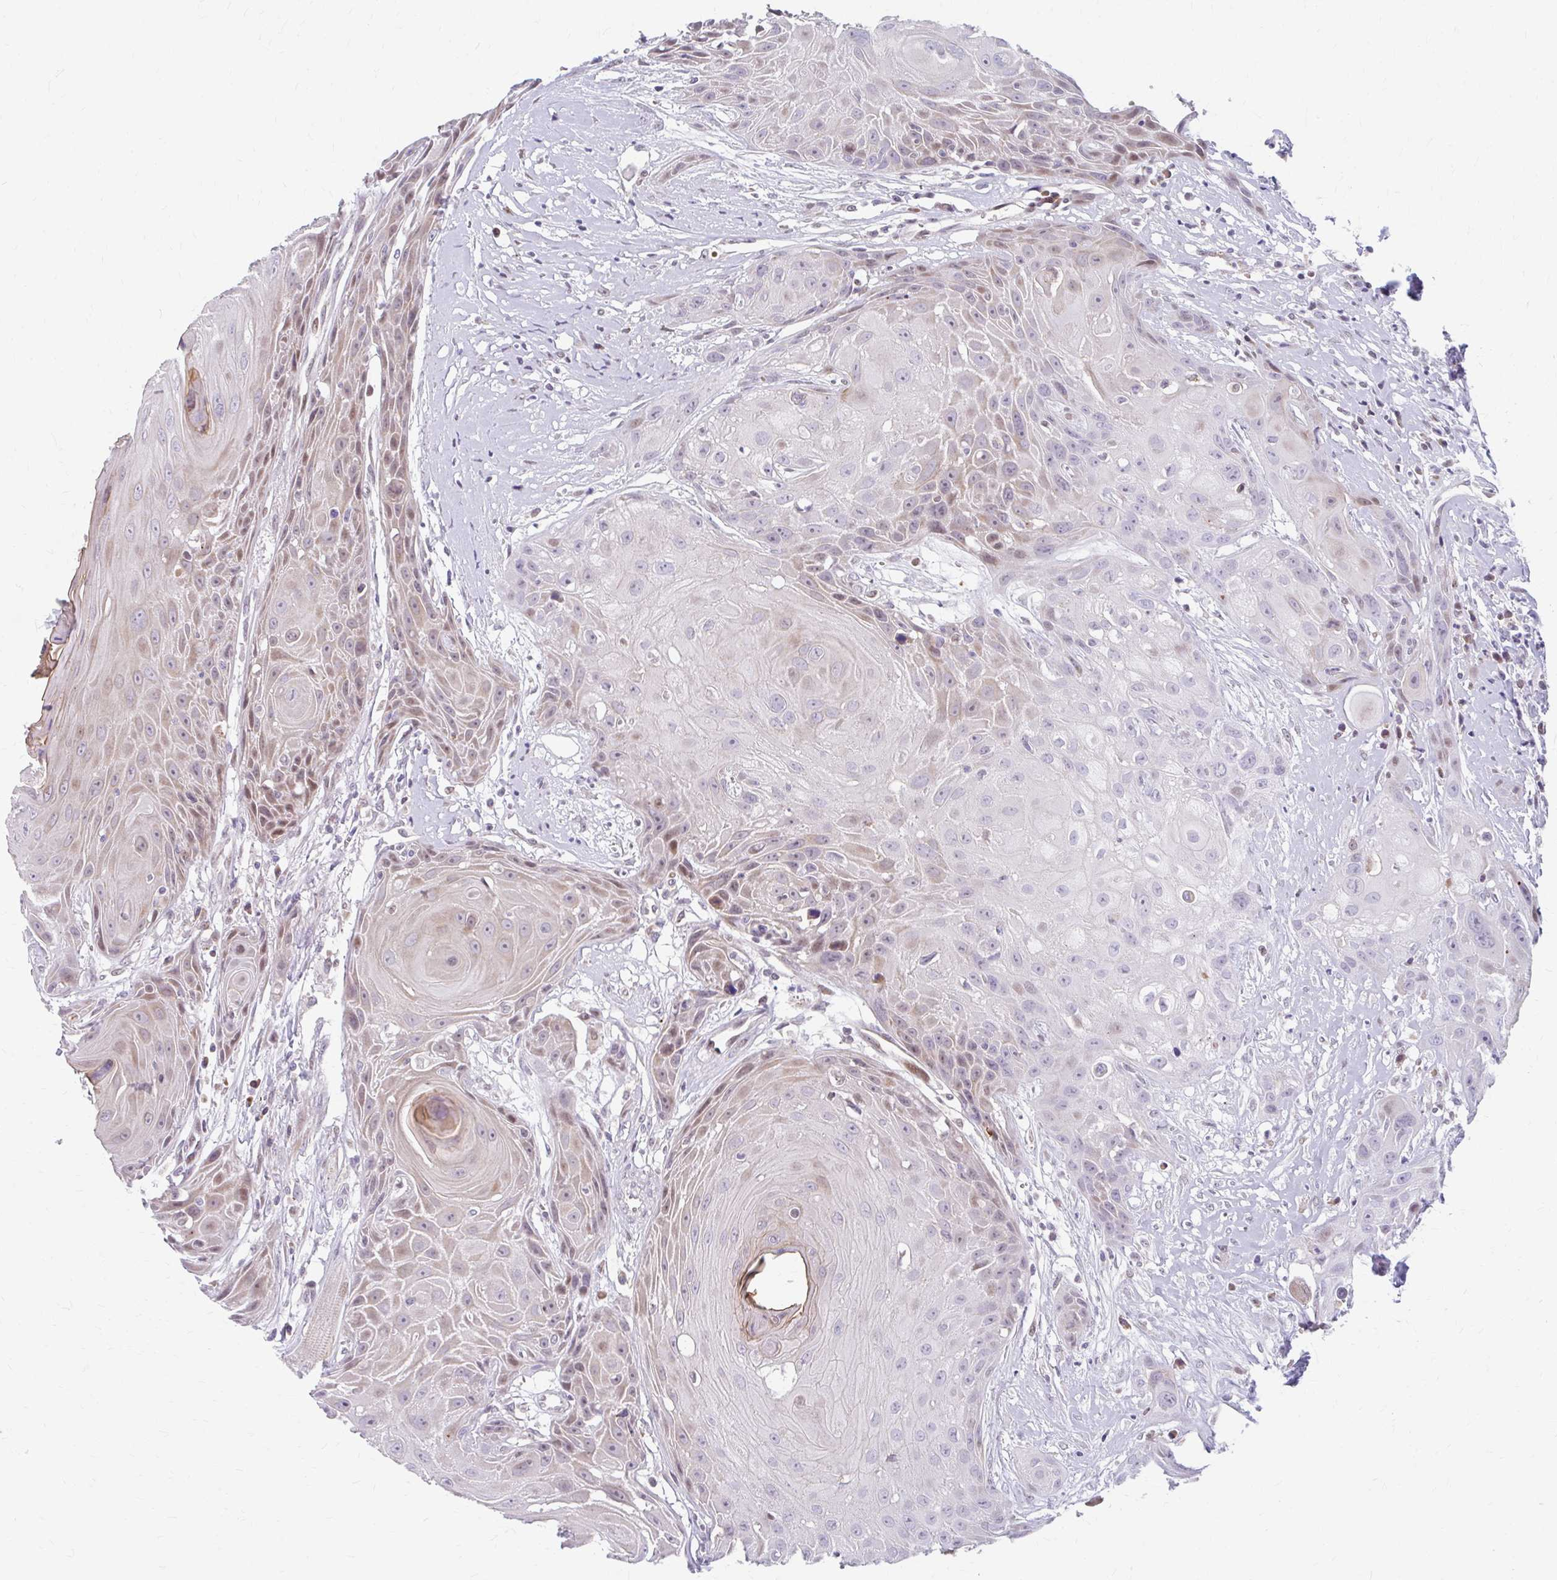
{"staining": {"intensity": "weak", "quantity": "<25%", "location": "cytoplasmic/membranous,nuclear"}, "tissue": "head and neck cancer", "cell_type": "Tumor cells", "image_type": "cancer", "snomed": [{"axis": "morphology", "description": "Squamous cell carcinoma, NOS"}, {"axis": "topography", "description": "Head-Neck"}], "caption": "Head and neck cancer (squamous cell carcinoma) was stained to show a protein in brown. There is no significant staining in tumor cells. (Immunohistochemistry (ihc), brightfield microscopy, high magnification).", "gene": "BEAN1", "patient": {"sex": "female", "age": 73}}